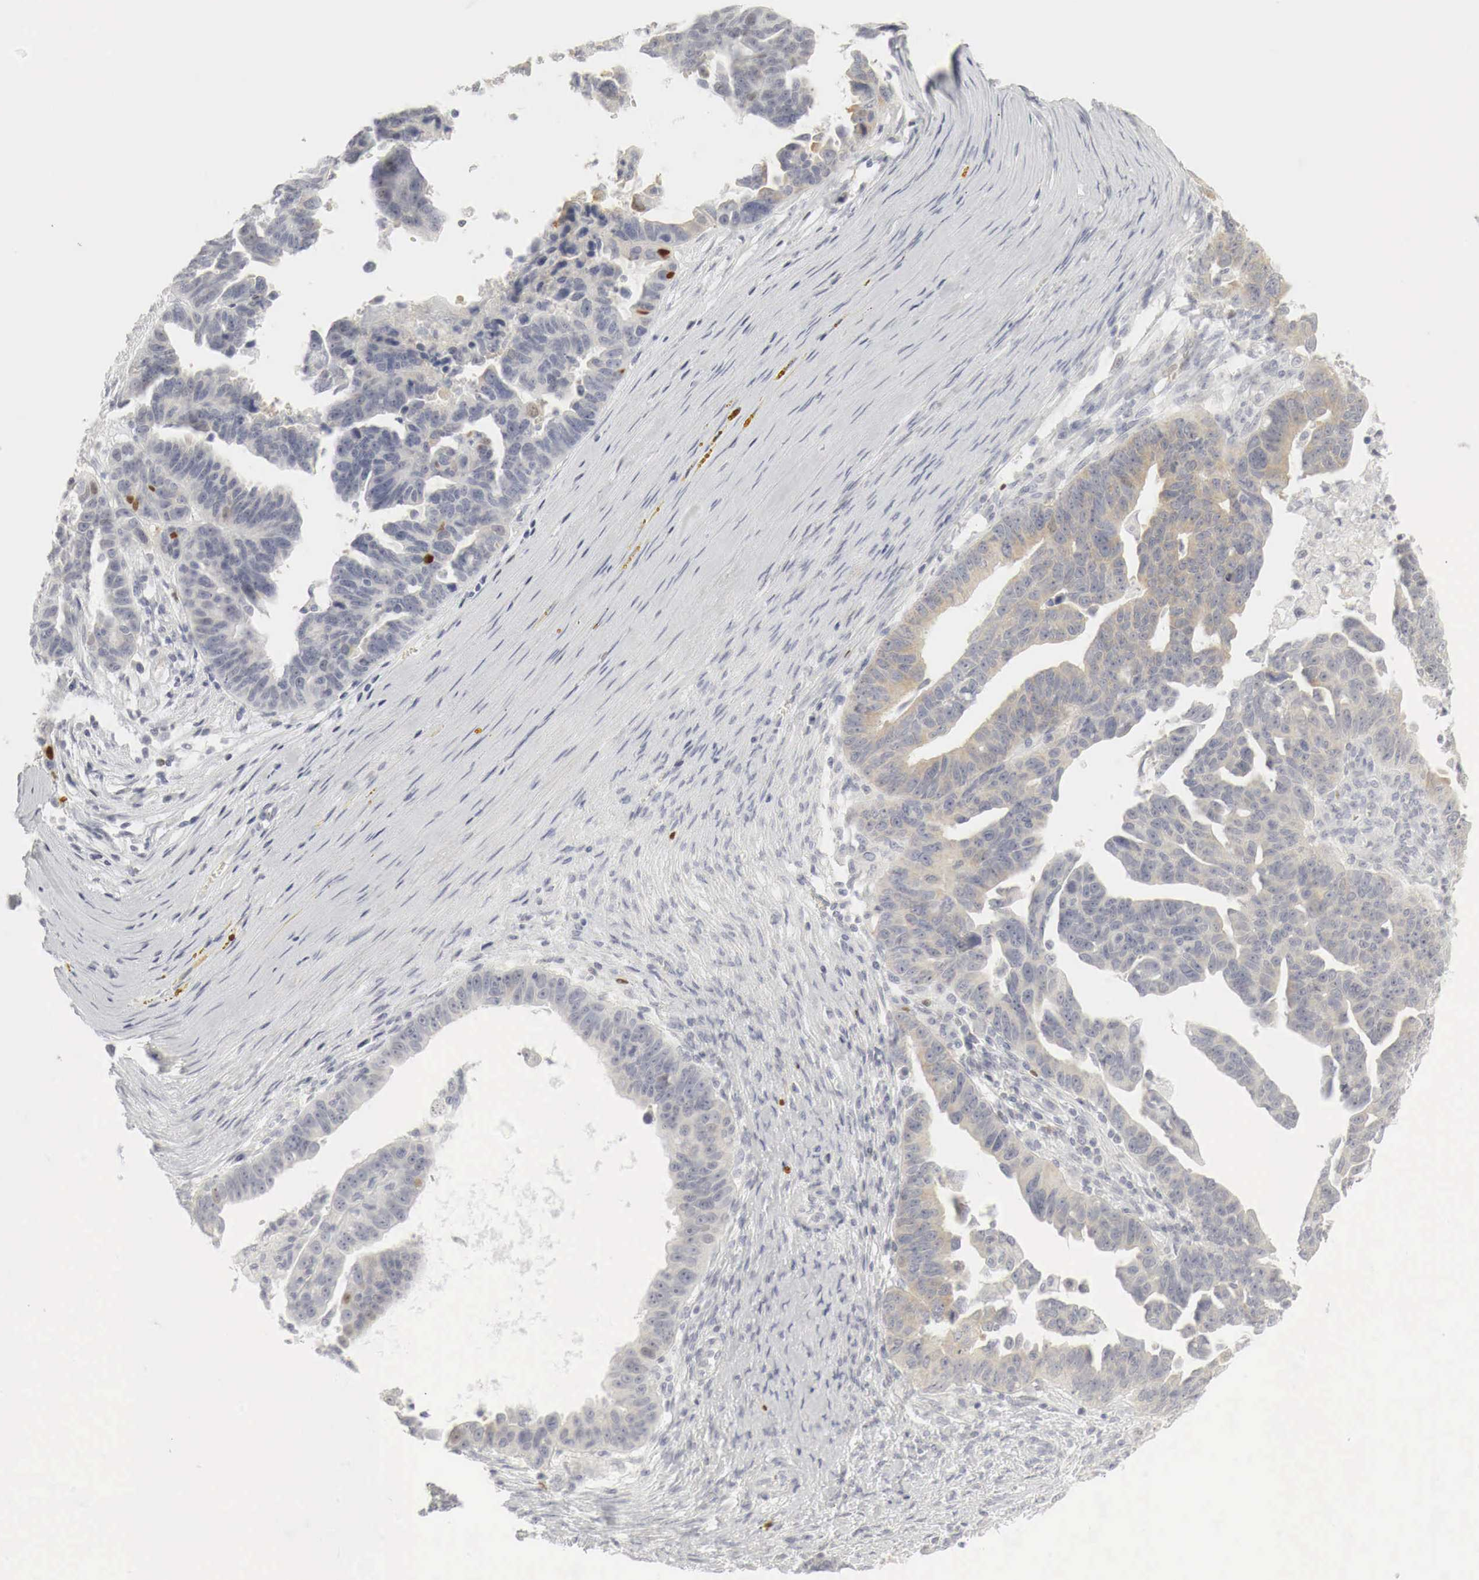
{"staining": {"intensity": "weak", "quantity": "25%-75%", "location": "cytoplasmic/membranous,nuclear"}, "tissue": "ovarian cancer", "cell_type": "Tumor cells", "image_type": "cancer", "snomed": [{"axis": "morphology", "description": "Carcinoma, endometroid"}, {"axis": "morphology", "description": "Cystadenocarcinoma, serous, NOS"}, {"axis": "topography", "description": "Ovary"}], "caption": "Protein staining of endometroid carcinoma (ovarian) tissue displays weak cytoplasmic/membranous and nuclear staining in approximately 25%-75% of tumor cells.", "gene": "TP63", "patient": {"sex": "female", "age": 45}}